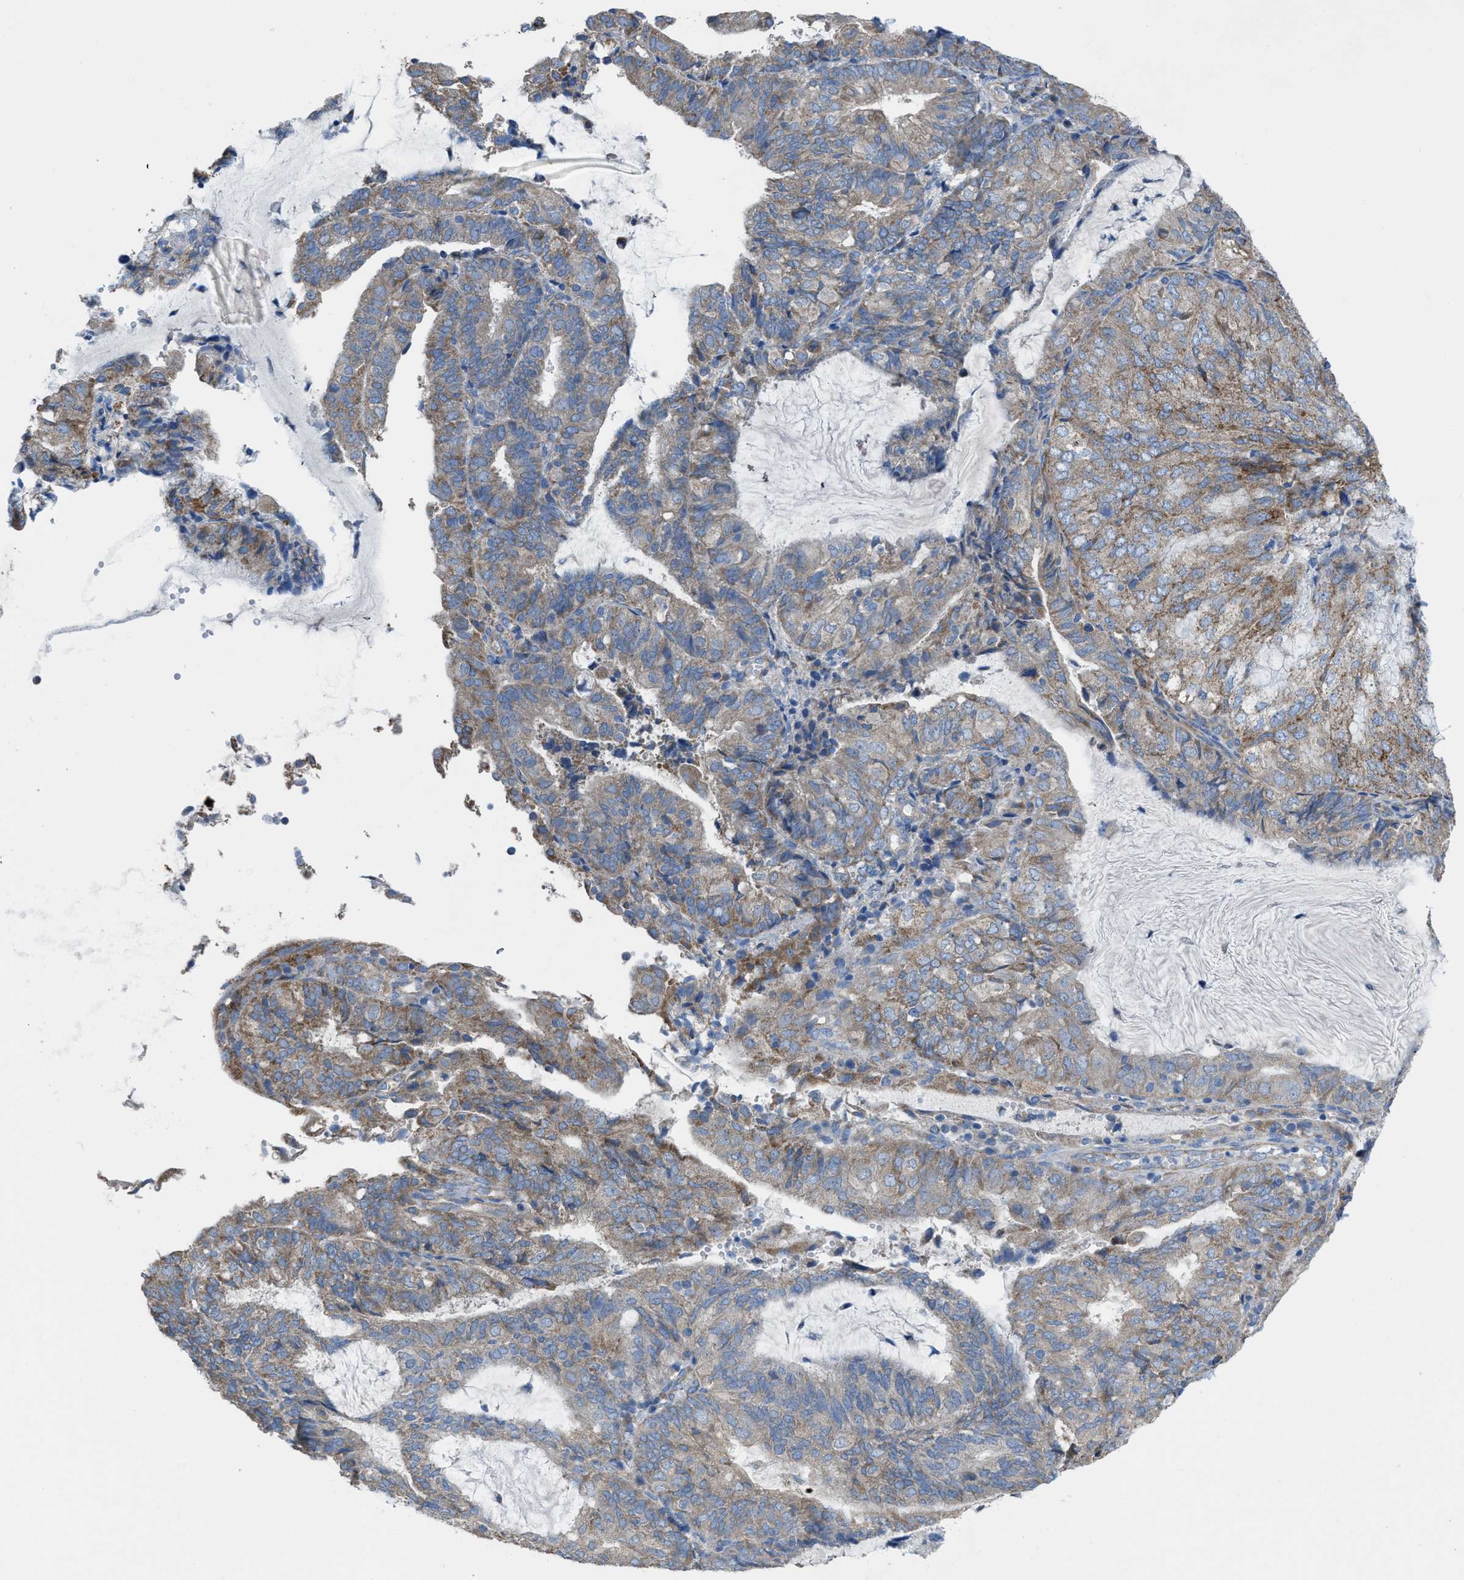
{"staining": {"intensity": "weak", "quantity": ">75%", "location": "cytoplasmic/membranous"}, "tissue": "endometrial cancer", "cell_type": "Tumor cells", "image_type": "cancer", "snomed": [{"axis": "morphology", "description": "Adenocarcinoma, NOS"}, {"axis": "topography", "description": "Endometrium"}], "caption": "Human endometrial cancer (adenocarcinoma) stained for a protein (brown) exhibits weak cytoplasmic/membranous positive staining in approximately >75% of tumor cells.", "gene": "DOLPP1", "patient": {"sex": "female", "age": 81}}